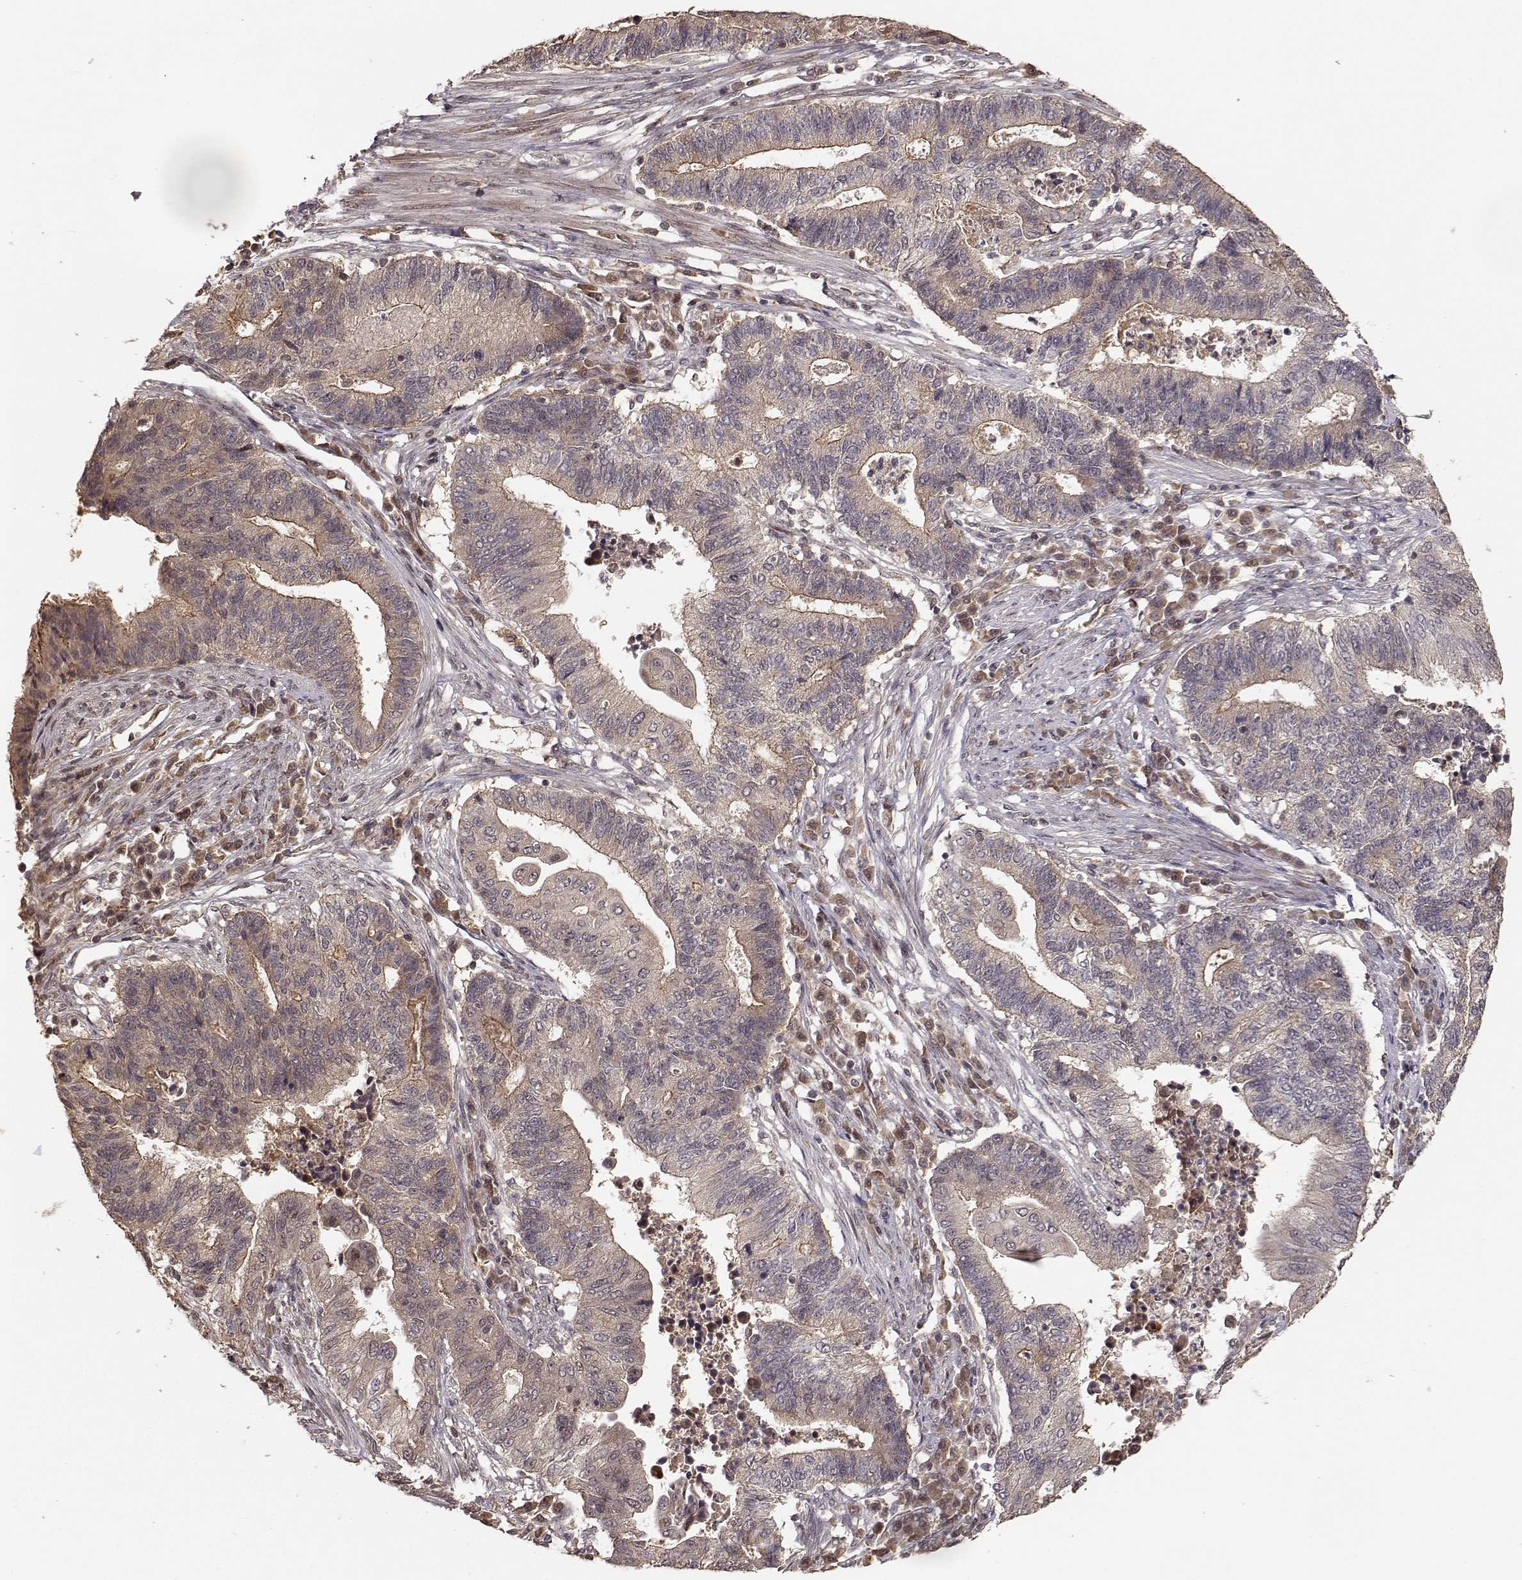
{"staining": {"intensity": "moderate", "quantity": "<25%", "location": "cytoplasmic/membranous"}, "tissue": "endometrial cancer", "cell_type": "Tumor cells", "image_type": "cancer", "snomed": [{"axis": "morphology", "description": "Adenocarcinoma, NOS"}, {"axis": "topography", "description": "Uterus"}, {"axis": "topography", "description": "Endometrium"}], "caption": "Protein staining exhibits moderate cytoplasmic/membranous staining in approximately <25% of tumor cells in endometrial cancer (adenocarcinoma).", "gene": "PLEKHG3", "patient": {"sex": "female", "age": 54}}